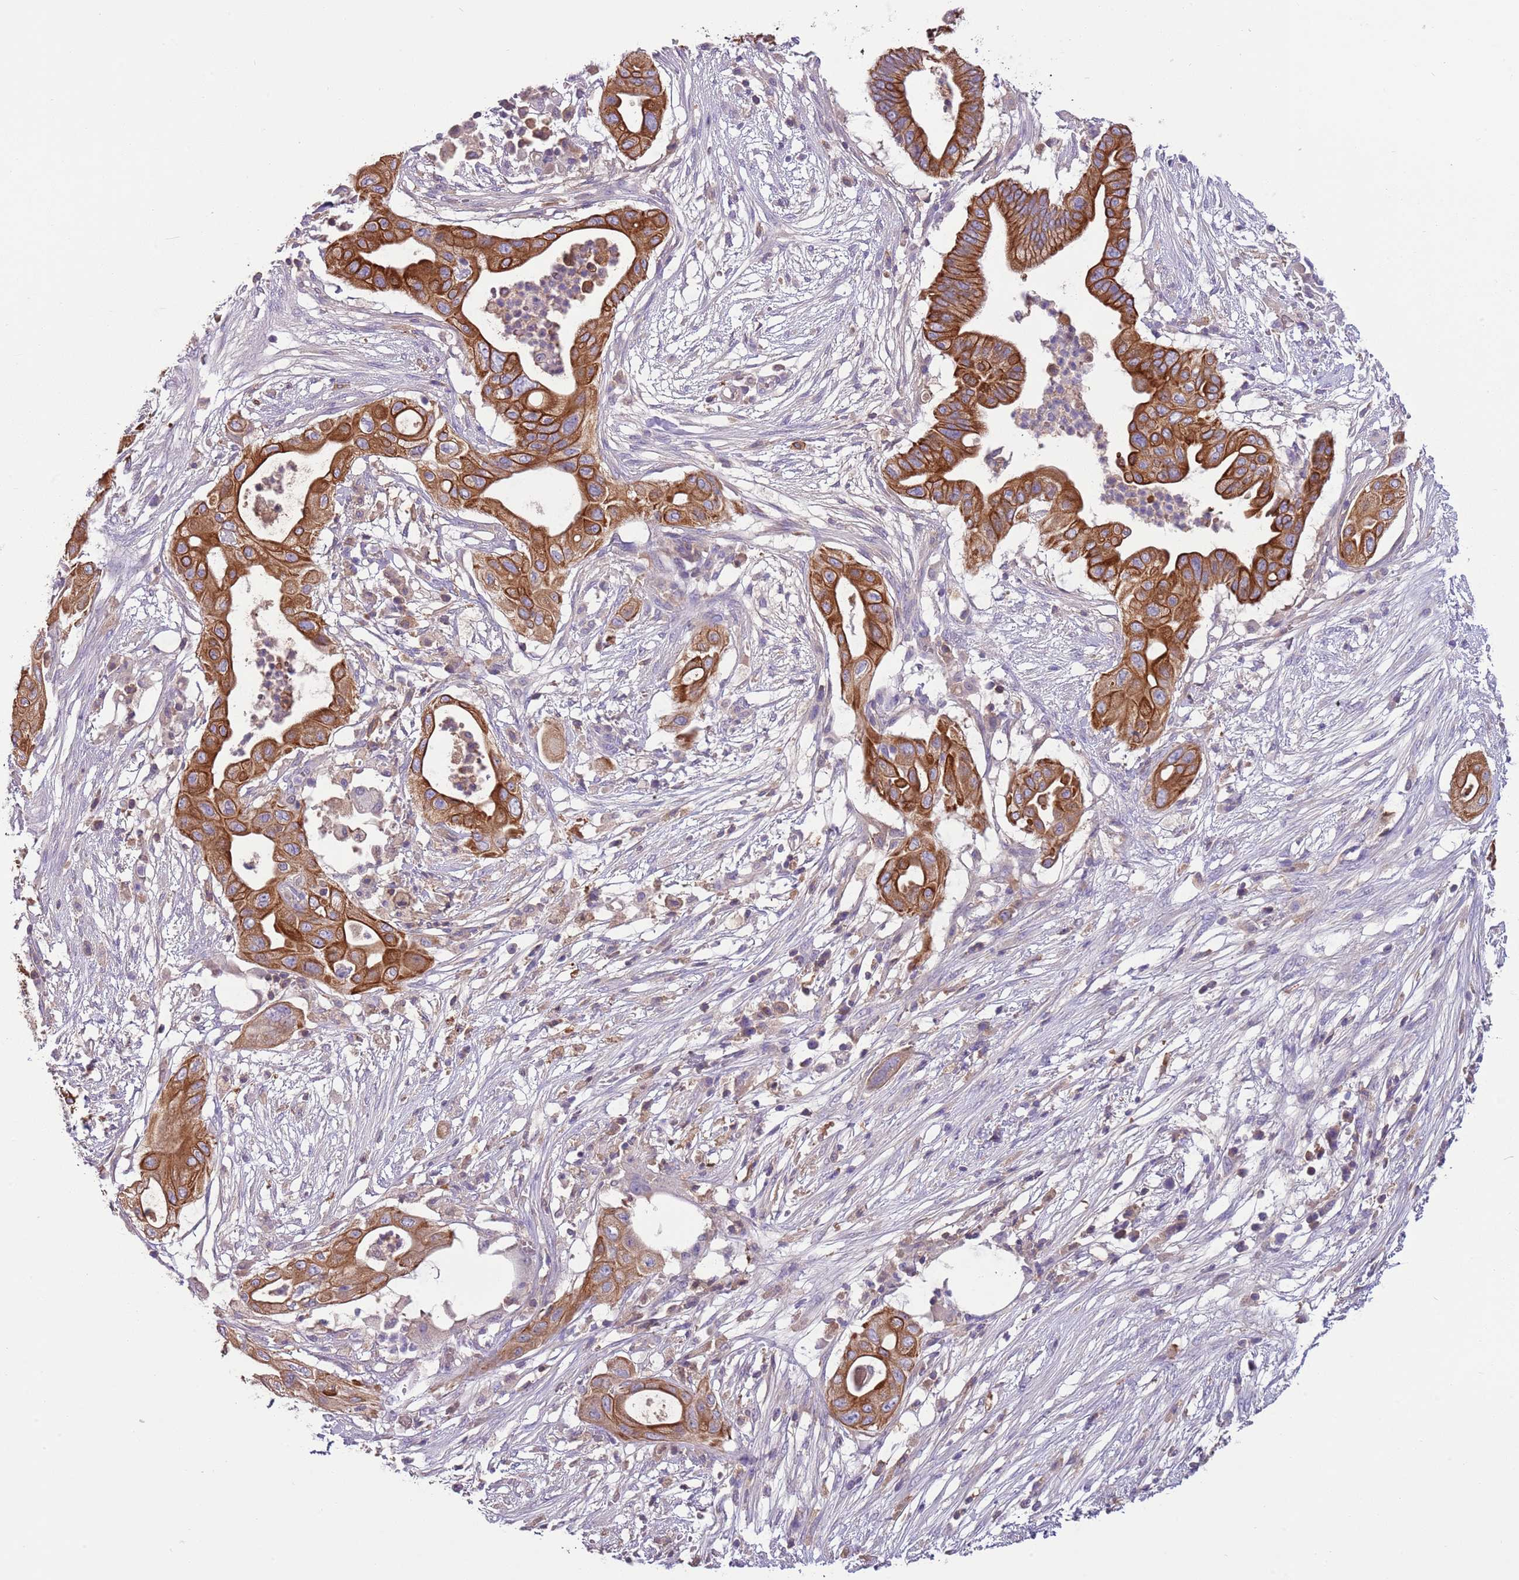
{"staining": {"intensity": "strong", "quantity": ">75%", "location": "cytoplasmic/membranous"}, "tissue": "pancreatic cancer", "cell_type": "Tumor cells", "image_type": "cancer", "snomed": [{"axis": "morphology", "description": "Adenocarcinoma, NOS"}, {"axis": "topography", "description": "Pancreas"}], "caption": "Protein staining shows strong cytoplasmic/membranous positivity in approximately >75% of tumor cells in pancreatic adenocarcinoma. Nuclei are stained in blue.", "gene": "HES3", "patient": {"sex": "male", "age": 68}}